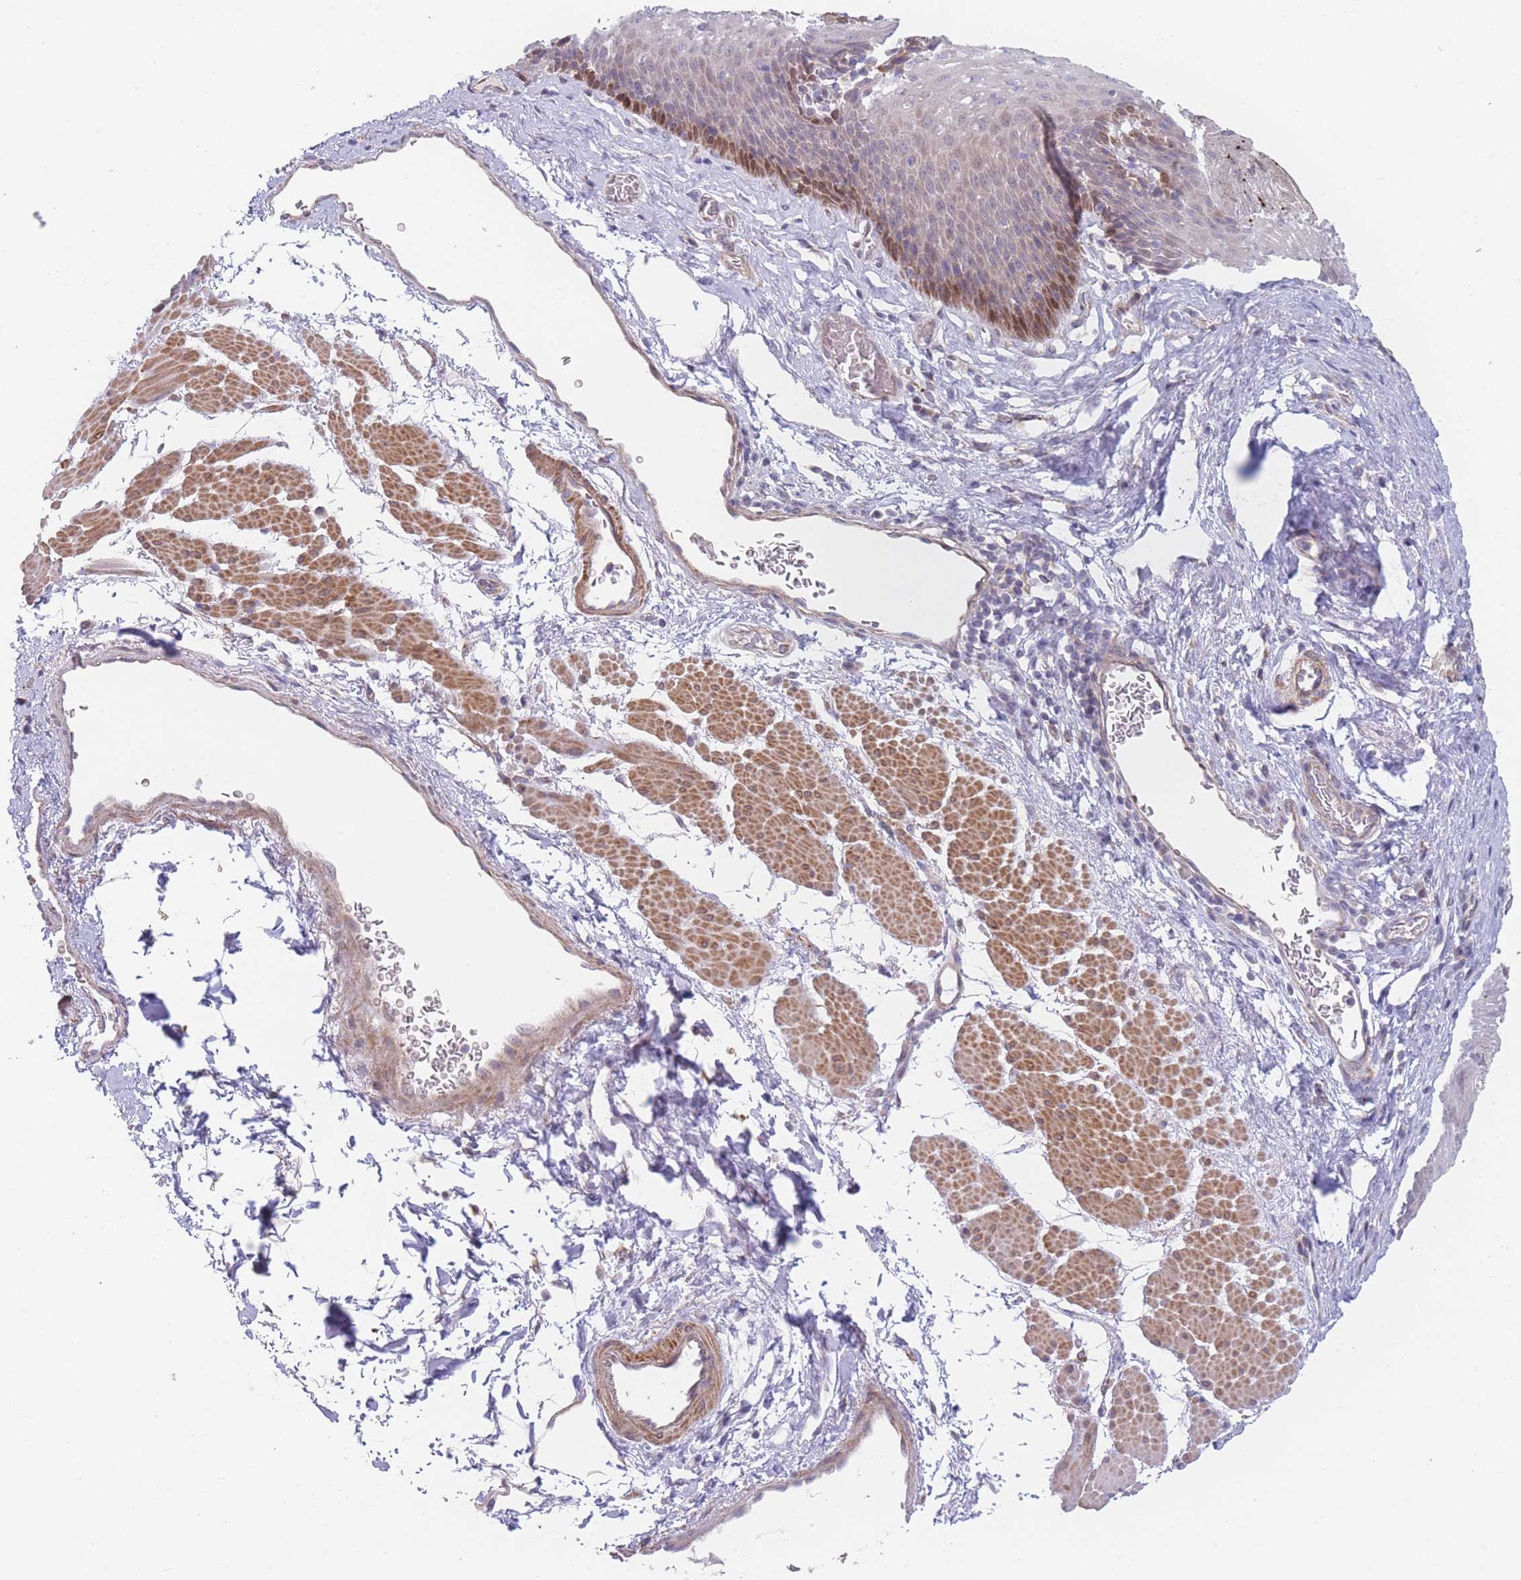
{"staining": {"intensity": "moderate", "quantity": "<25%", "location": "cytoplasmic/membranous"}, "tissue": "esophagus", "cell_type": "Squamous epithelial cells", "image_type": "normal", "snomed": [{"axis": "morphology", "description": "Normal tissue, NOS"}, {"axis": "topography", "description": "Esophagus"}], "caption": "A brown stain highlights moderate cytoplasmic/membranous positivity of a protein in squamous epithelial cells of benign esophagus.", "gene": "SMPD4", "patient": {"sex": "female", "age": 66}}